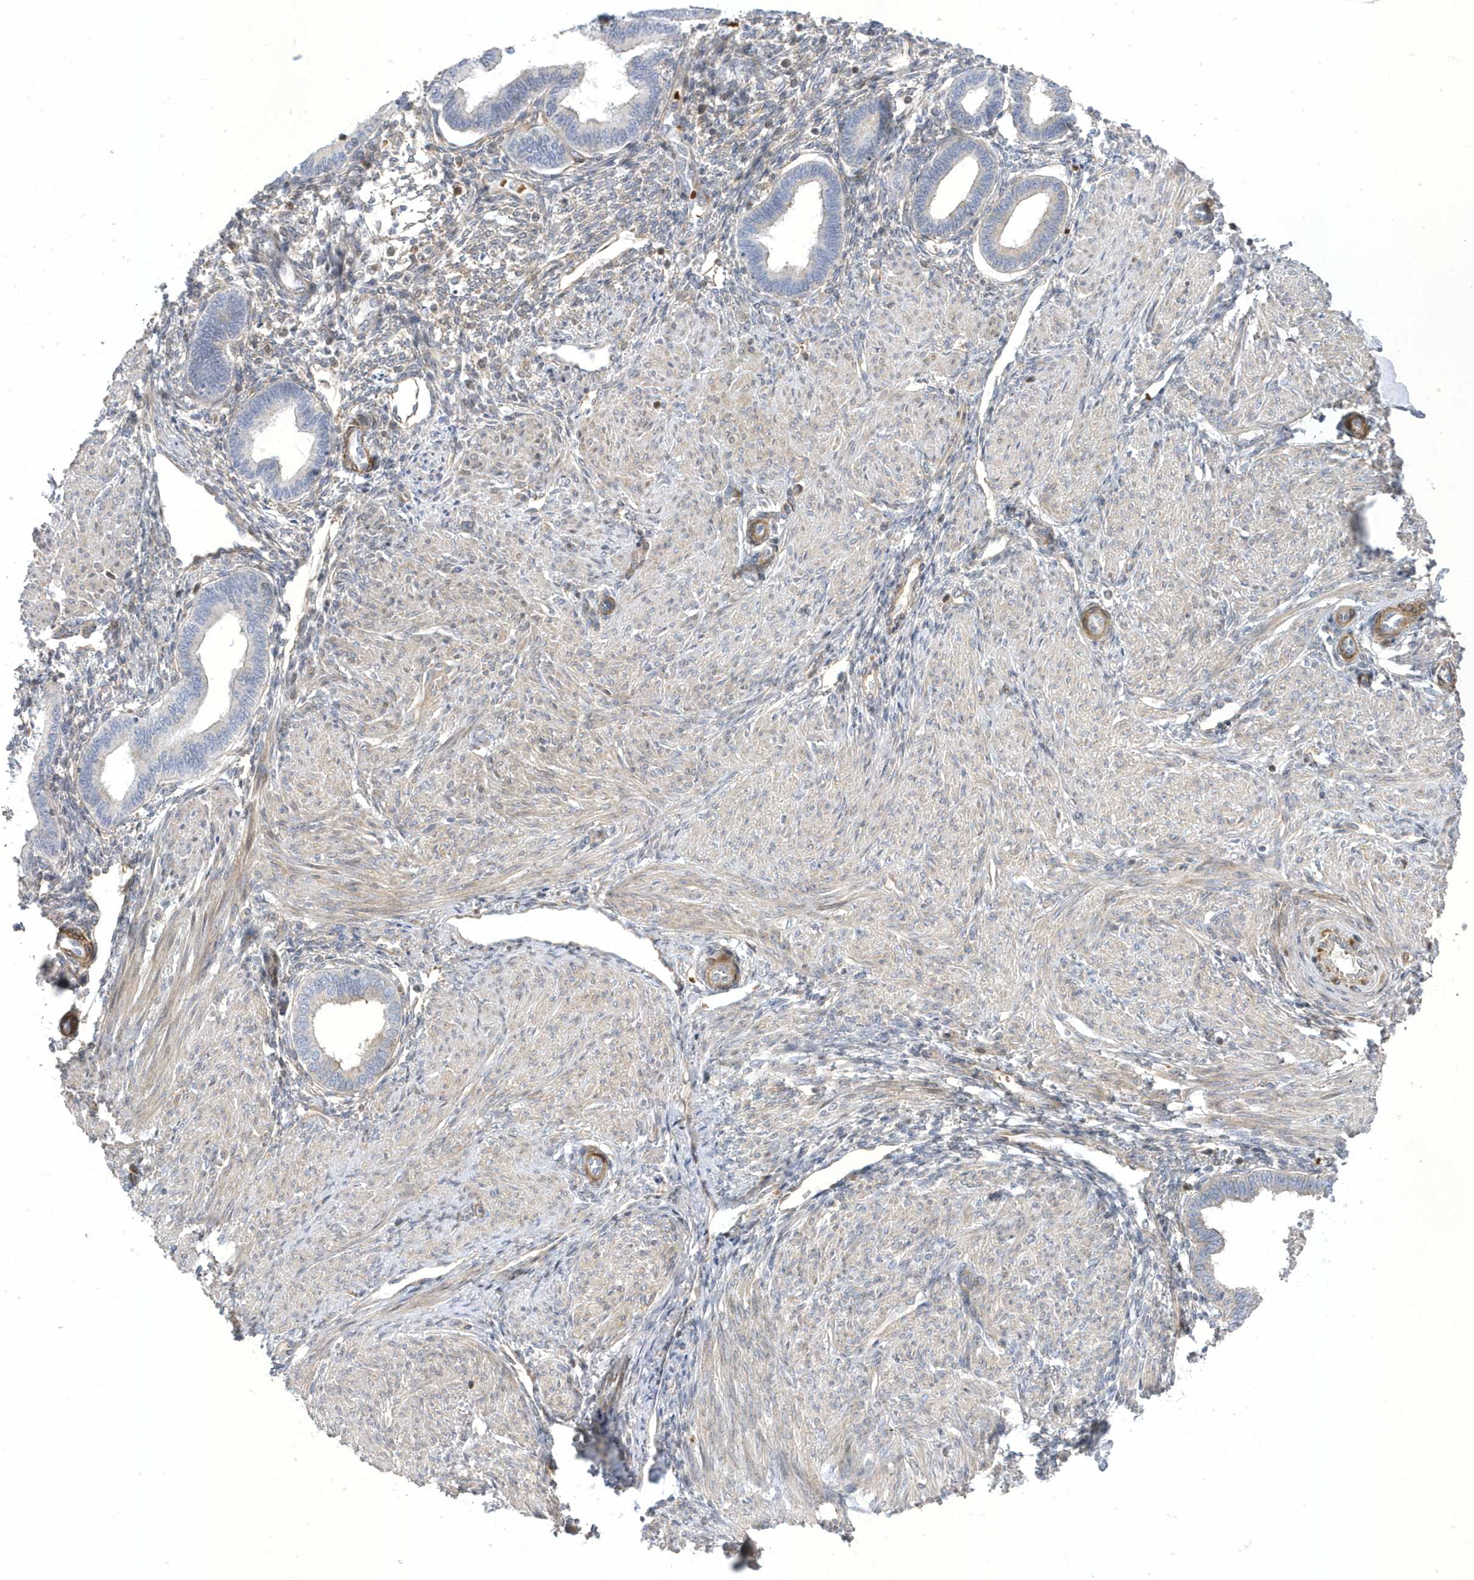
{"staining": {"intensity": "moderate", "quantity": "25%-75%", "location": "cytoplasmic/membranous"}, "tissue": "endometrium", "cell_type": "Cells in endometrial stroma", "image_type": "normal", "snomed": [{"axis": "morphology", "description": "Normal tissue, NOS"}, {"axis": "topography", "description": "Endometrium"}], "caption": "Immunohistochemical staining of normal endometrium reveals 25%-75% levels of moderate cytoplasmic/membranous protein staining in about 25%-75% of cells in endometrial stroma. Using DAB (brown) and hematoxylin (blue) stains, captured at high magnification using brightfield microscopy.", "gene": "MAP7D3", "patient": {"sex": "female", "age": 53}}